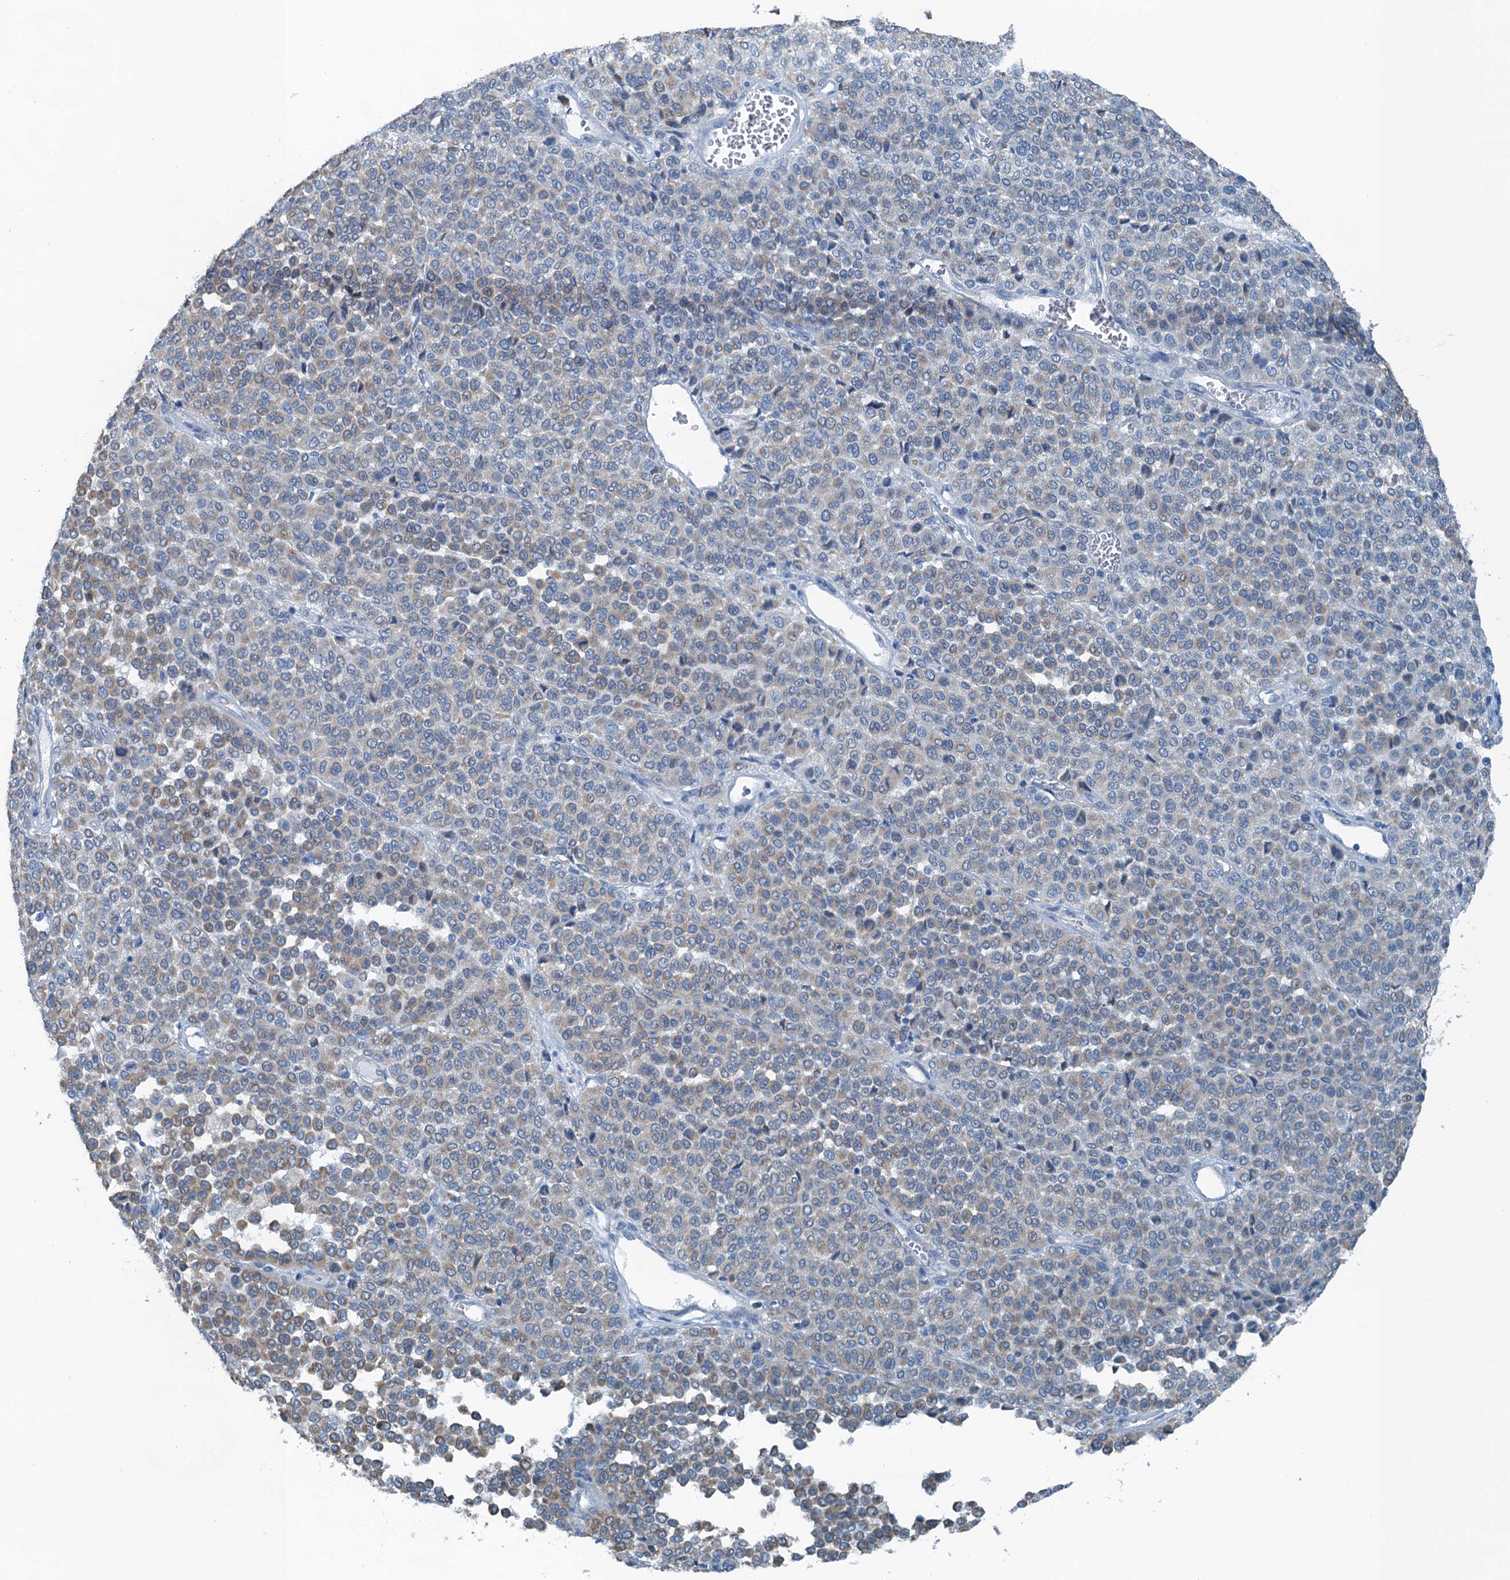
{"staining": {"intensity": "moderate", "quantity": "25%-75%", "location": "cytoplasmic/membranous"}, "tissue": "melanoma", "cell_type": "Tumor cells", "image_type": "cancer", "snomed": [{"axis": "morphology", "description": "Malignant melanoma, Metastatic site"}, {"axis": "topography", "description": "Pancreas"}], "caption": "Immunohistochemical staining of human malignant melanoma (metastatic site) exhibits medium levels of moderate cytoplasmic/membranous protein positivity in about 25%-75% of tumor cells. (IHC, brightfield microscopy, high magnification).", "gene": "TMOD2", "patient": {"sex": "female", "age": 30}}